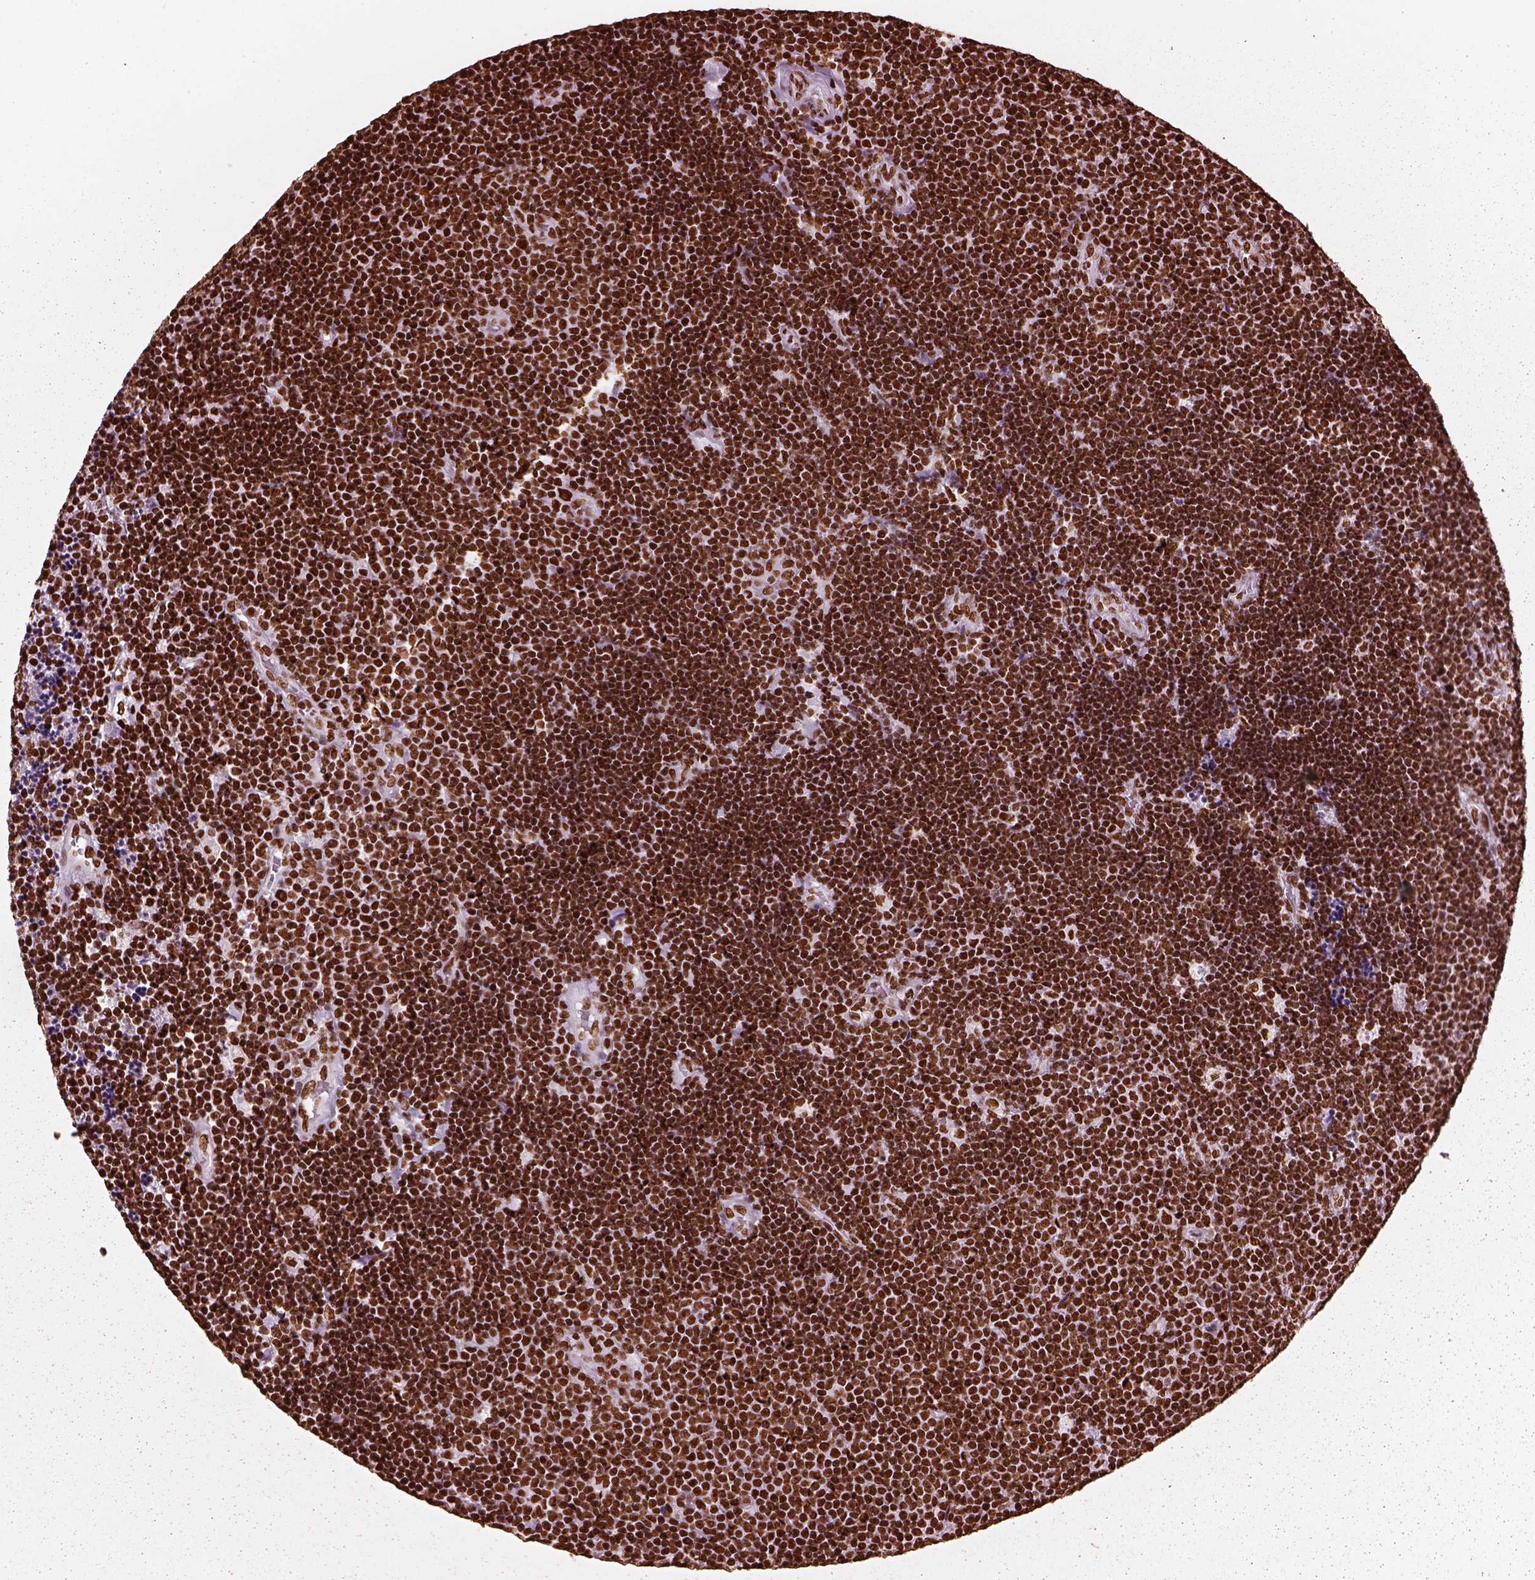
{"staining": {"intensity": "strong", "quantity": ">75%", "location": "nuclear"}, "tissue": "lymphoma", "cell_type": "Tumor cells", "image_type": "cancer", "snomed": [{"axis": "morphology", "description": "Malignant lymphoma, non-Hodgkin's type, Low grade"}, {"axis": "topography", "description": "Brain"}], "caption": "About >75% of tumor cells in human low-grade malignant lymphoma, non-Hodgkin's type exhibit strong nuclear protein staining as visualized by brown immunohistochemical staining.", "gene": "CBFA2T3", "patient": {"sex": "female", "age": 66}}